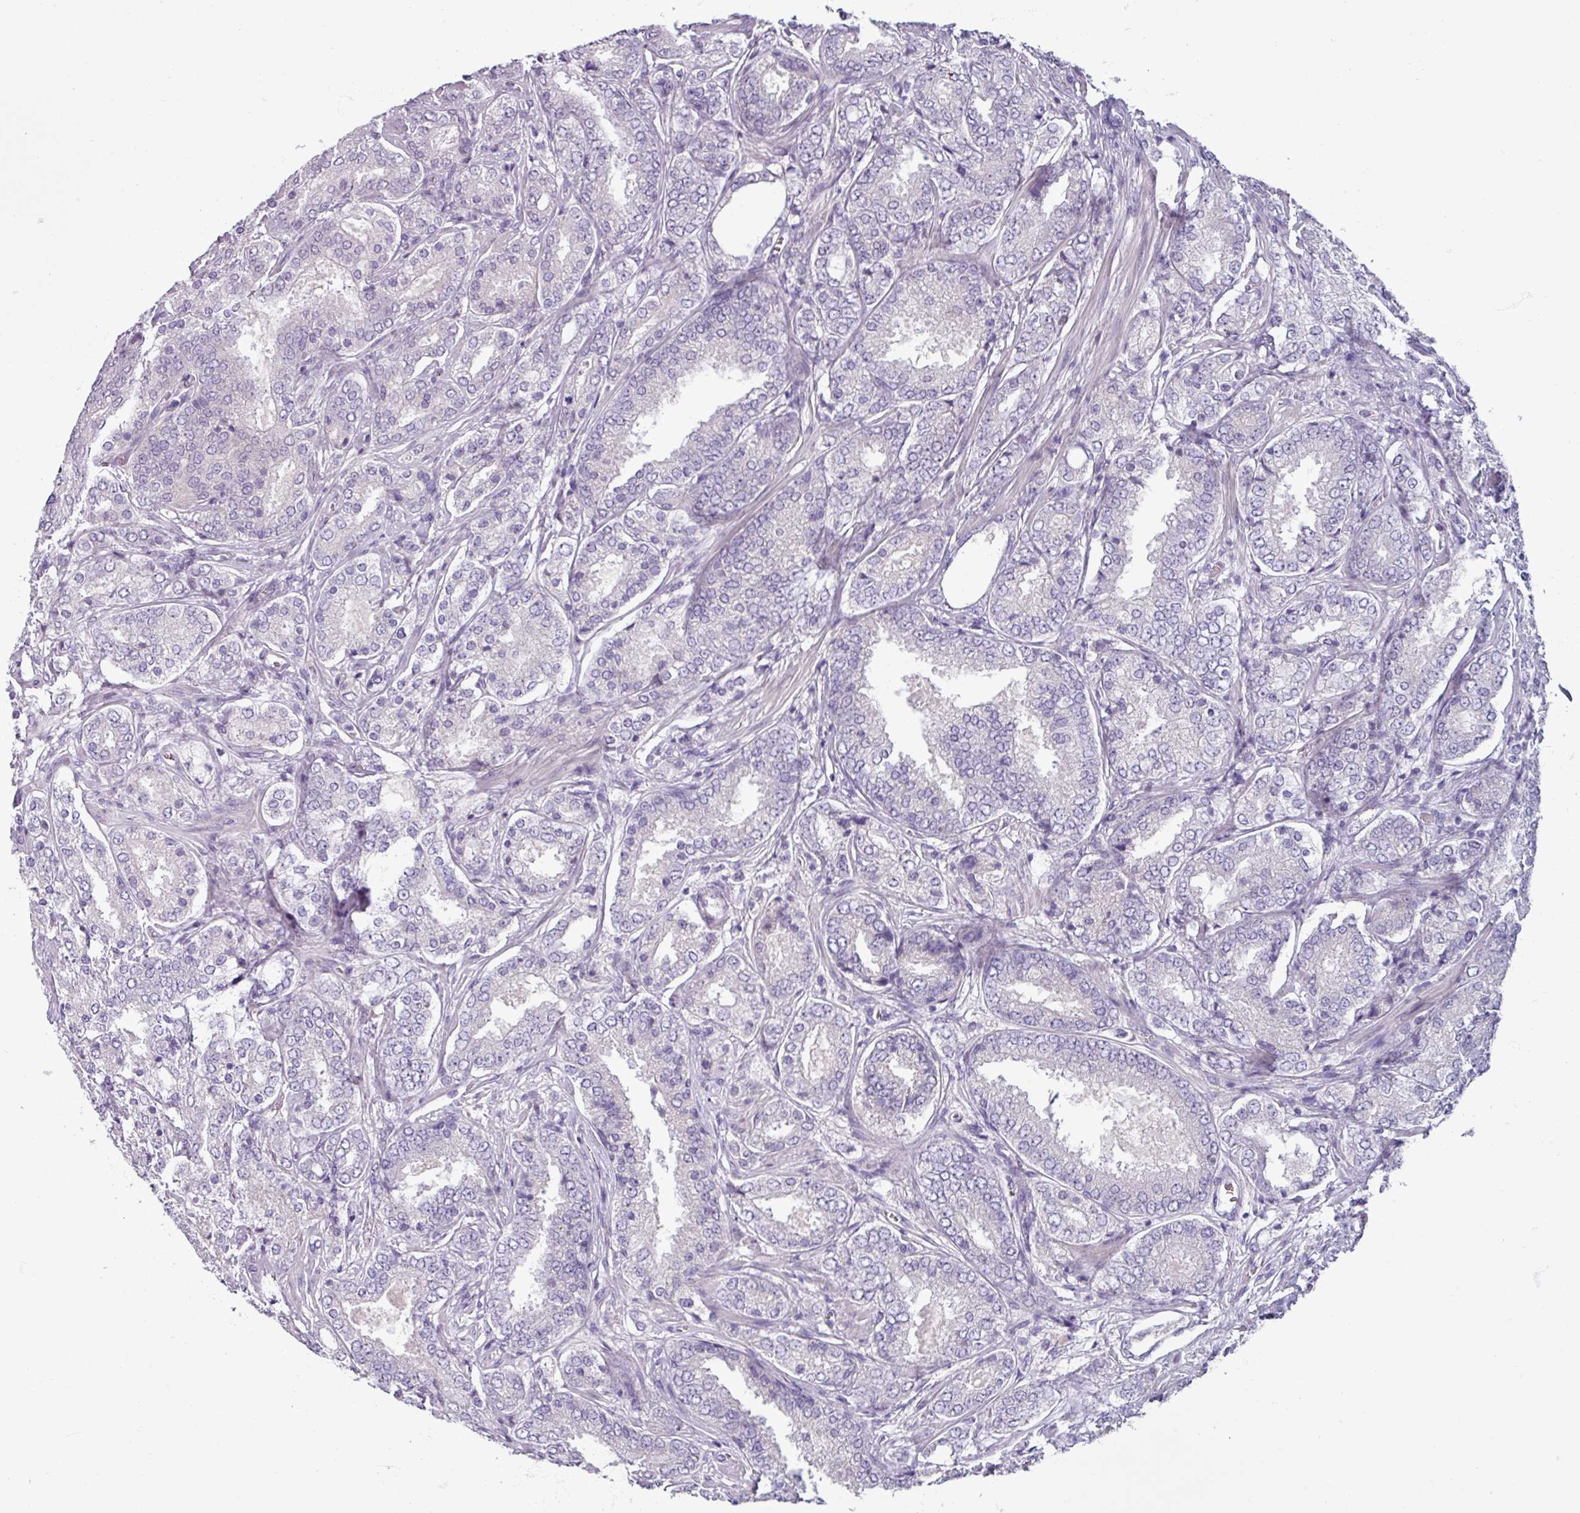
{"staining": {"intensity": "negative", "quantity": "none", "location": "none"}, "tissue": "prostate cancer", "cell_type": "Tumor cells", "image_type": "cancer", "snomed": [{"axis": "morphology", "description": "Adenocarcinoma, High grade"}, {"axis": "topography", "description": "Prostate"}], "caption": "The histopathology image demonstrates no staining of tumor cells in high-grade adenocarcinoma (prostate).", "gene": "SMIM11", "patient": {"sex": "male", "age": 63}}